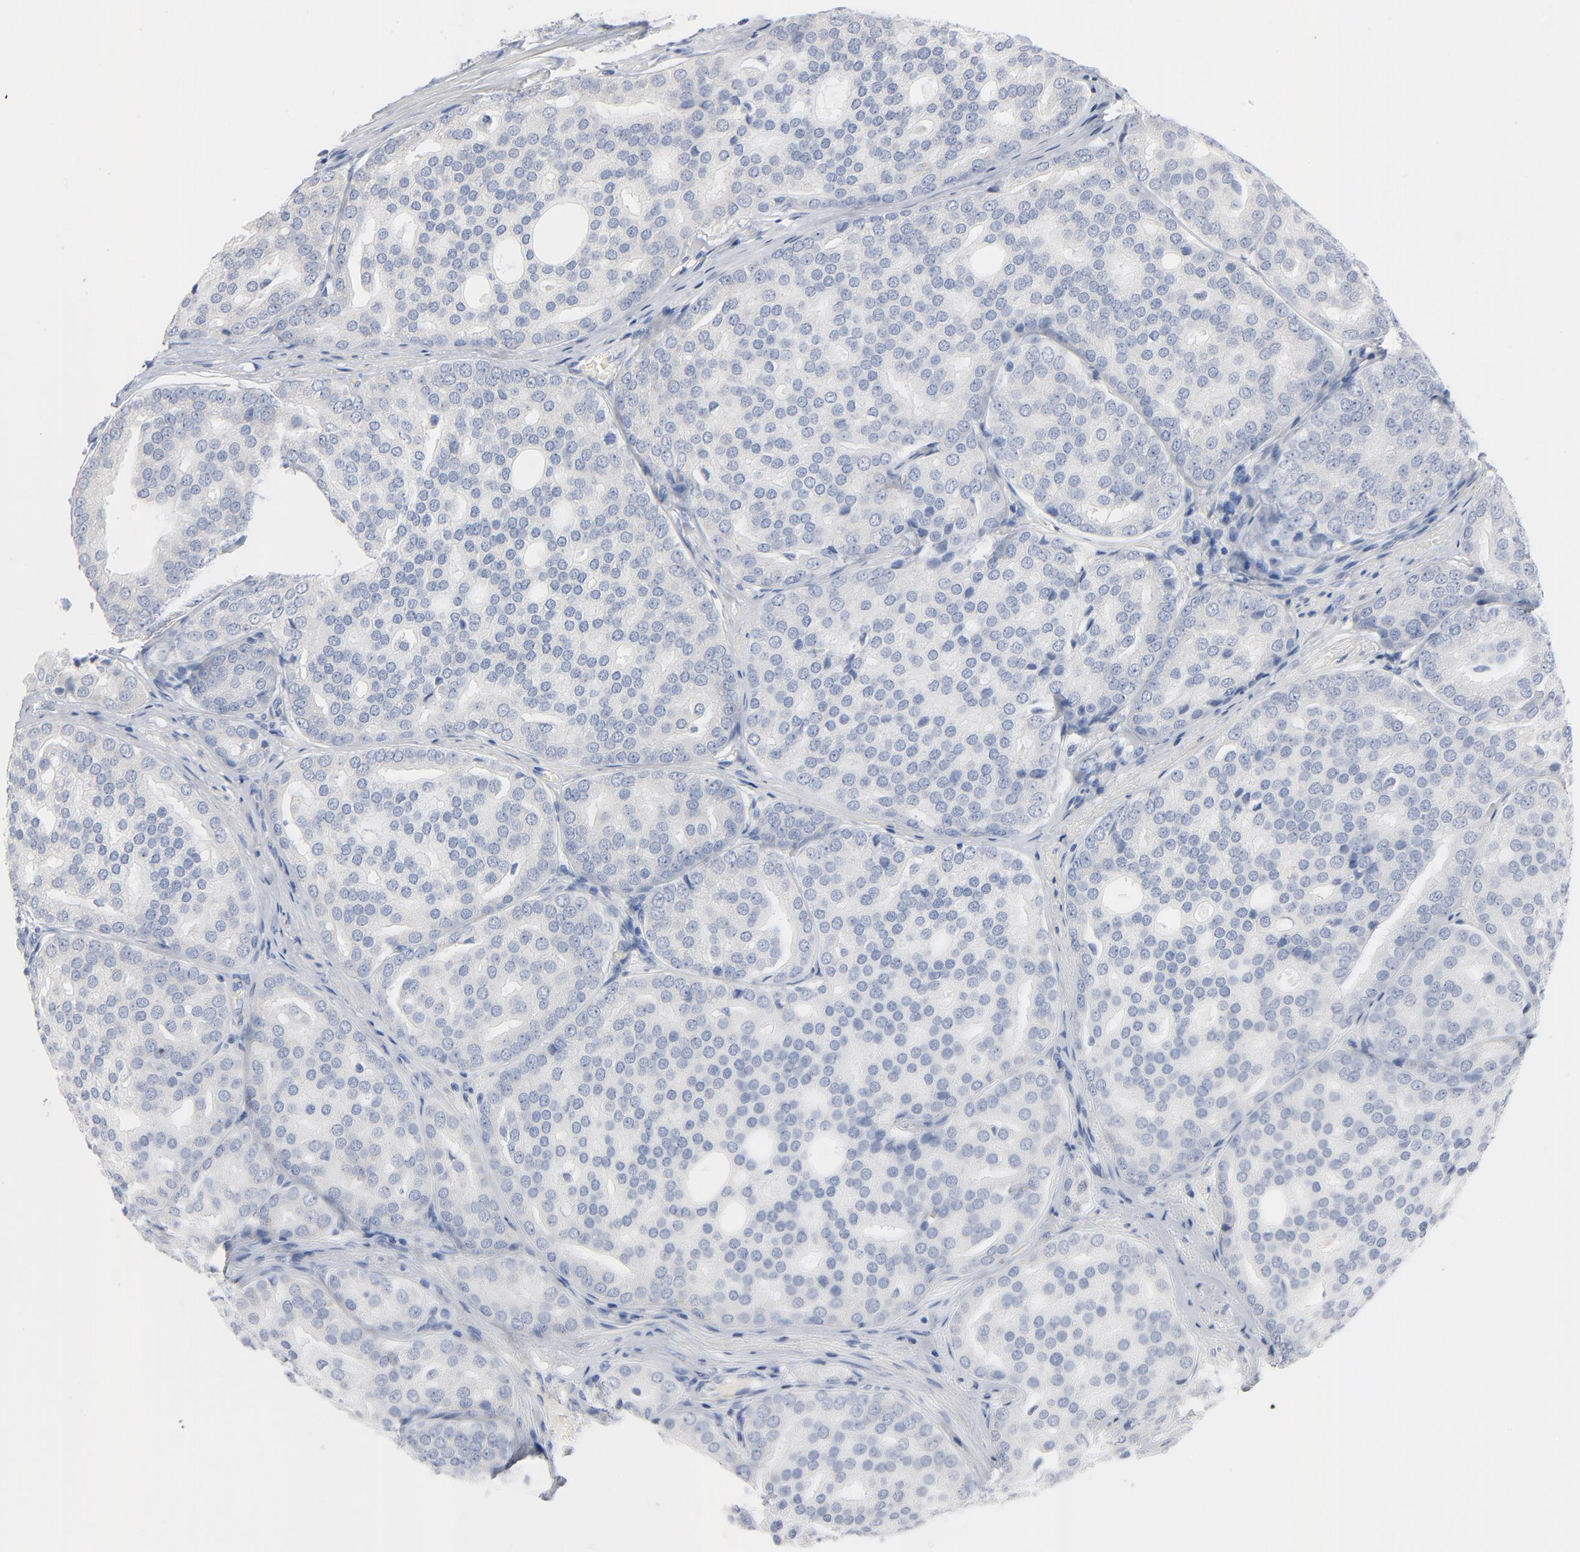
{"staining": {"intensity": "negative", "quantity": "none", "location": "none"}, "tissue": "prostate cancer", "cell_type": "Tumor cells", "image_type": "cancer", "snomed": [{"axis": "morphology", "description": "Adenocarcinoma, High grade"}, {"axis": "topography", "description": "Prostate"}], "caption": "An image of human high-grade adenocarcinoma (prostate) is negative for staining in tumor cells. (DAB (3,3'-diaminobenzidine) IHC with hematoxylin counter stain).", "gene": "GZMB", "patient": {"sex": "male", "age": 64}}